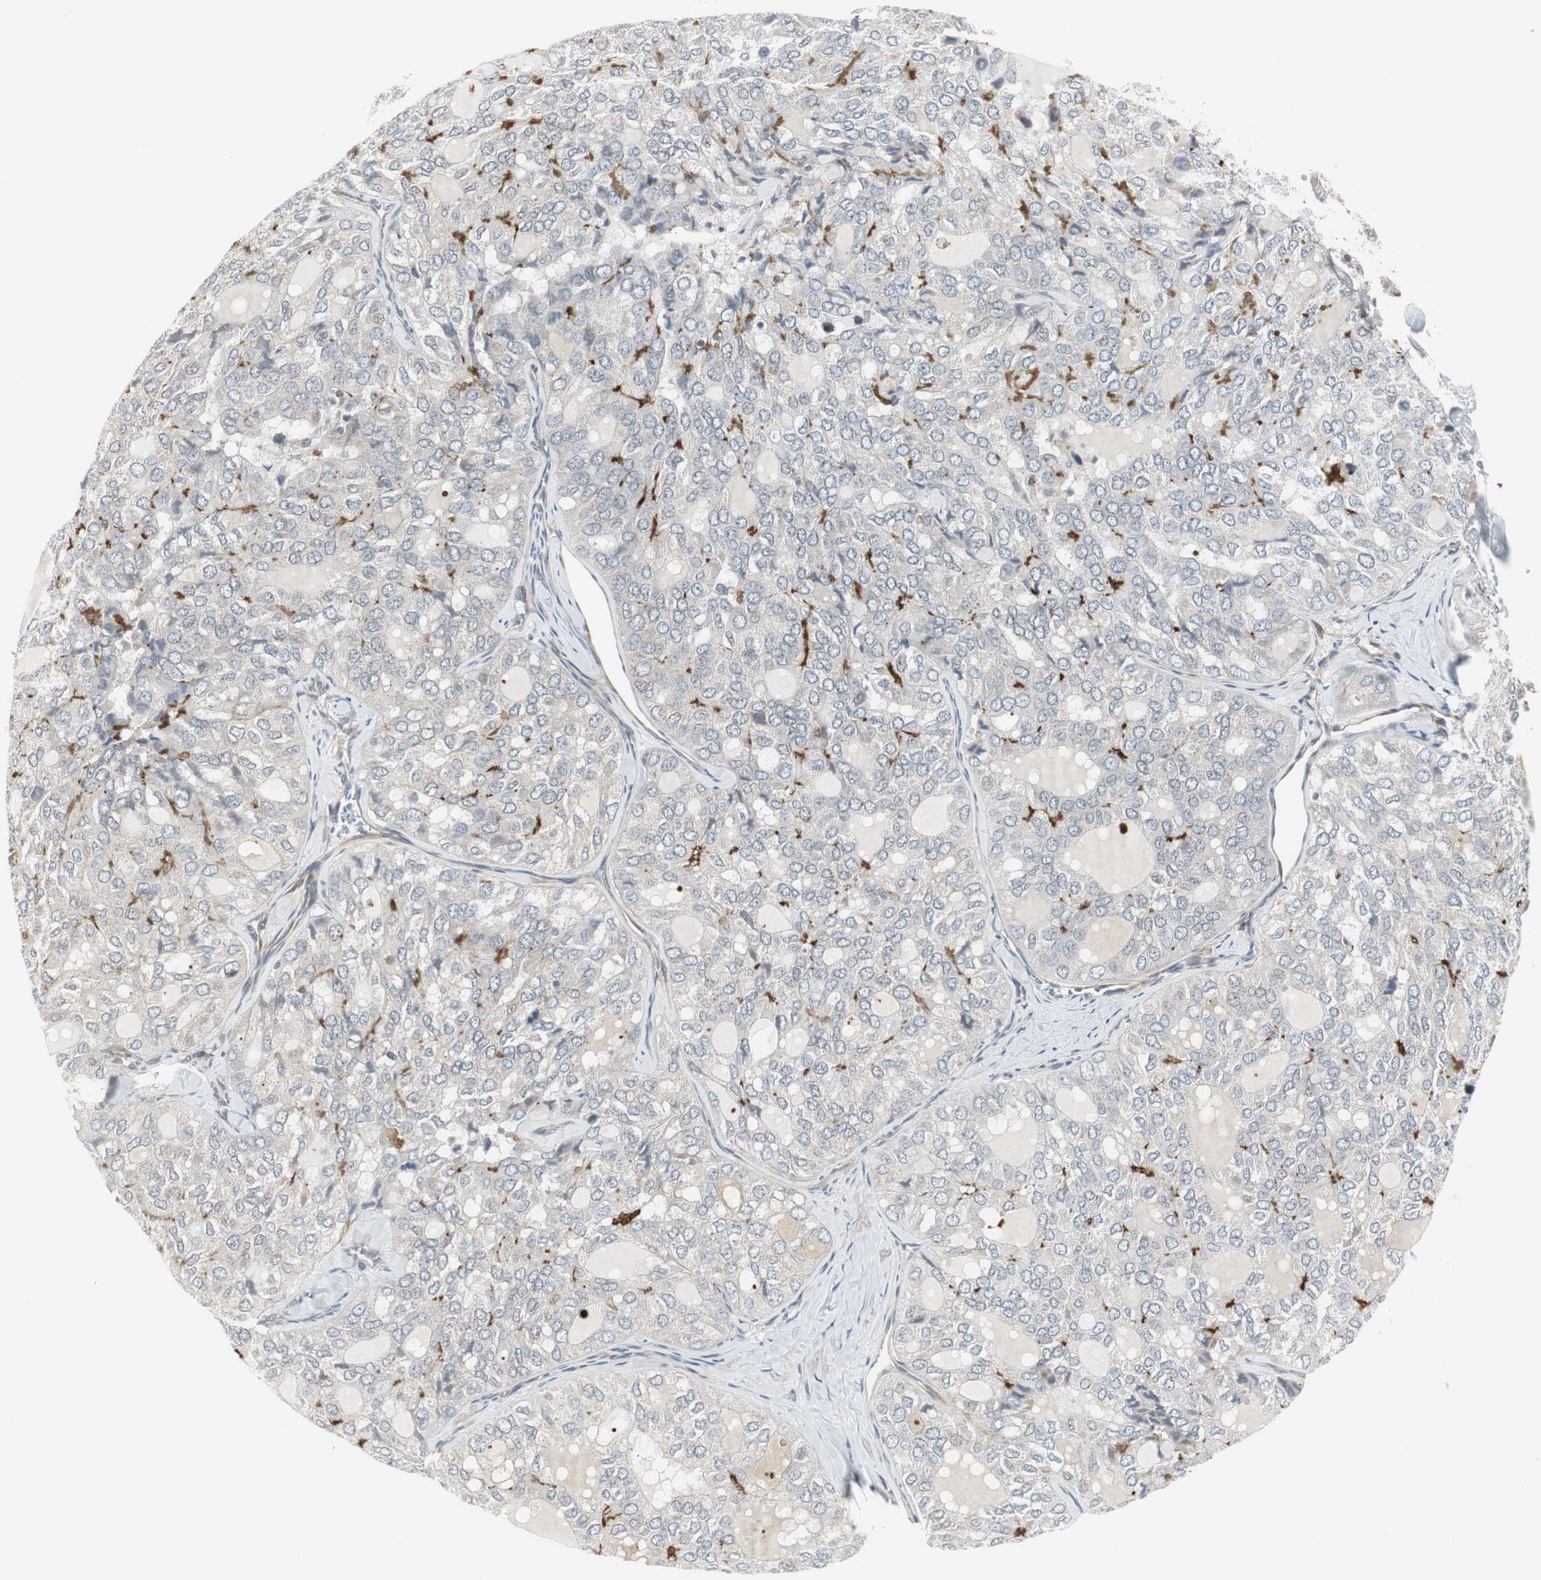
{"staining": {"intensity": "weak", "quantity": "<25%", "location": "cytoplasmic/membranous"}, "tissue": "thyroid cancer", "cell_type": "Tumor cells", "image_type": "cancer", "snomed": [{"axis": "morphology", "description": "Follicular adenoma carcinoma, NOS"}, {"axis": "topography", "description": "Thyroid gland"}], "caption": "Tumor cells show no significant protein positivity in thyroid cancer.", "gene": "SCYL3", "patient": {"sex": "male", "age": 75}}